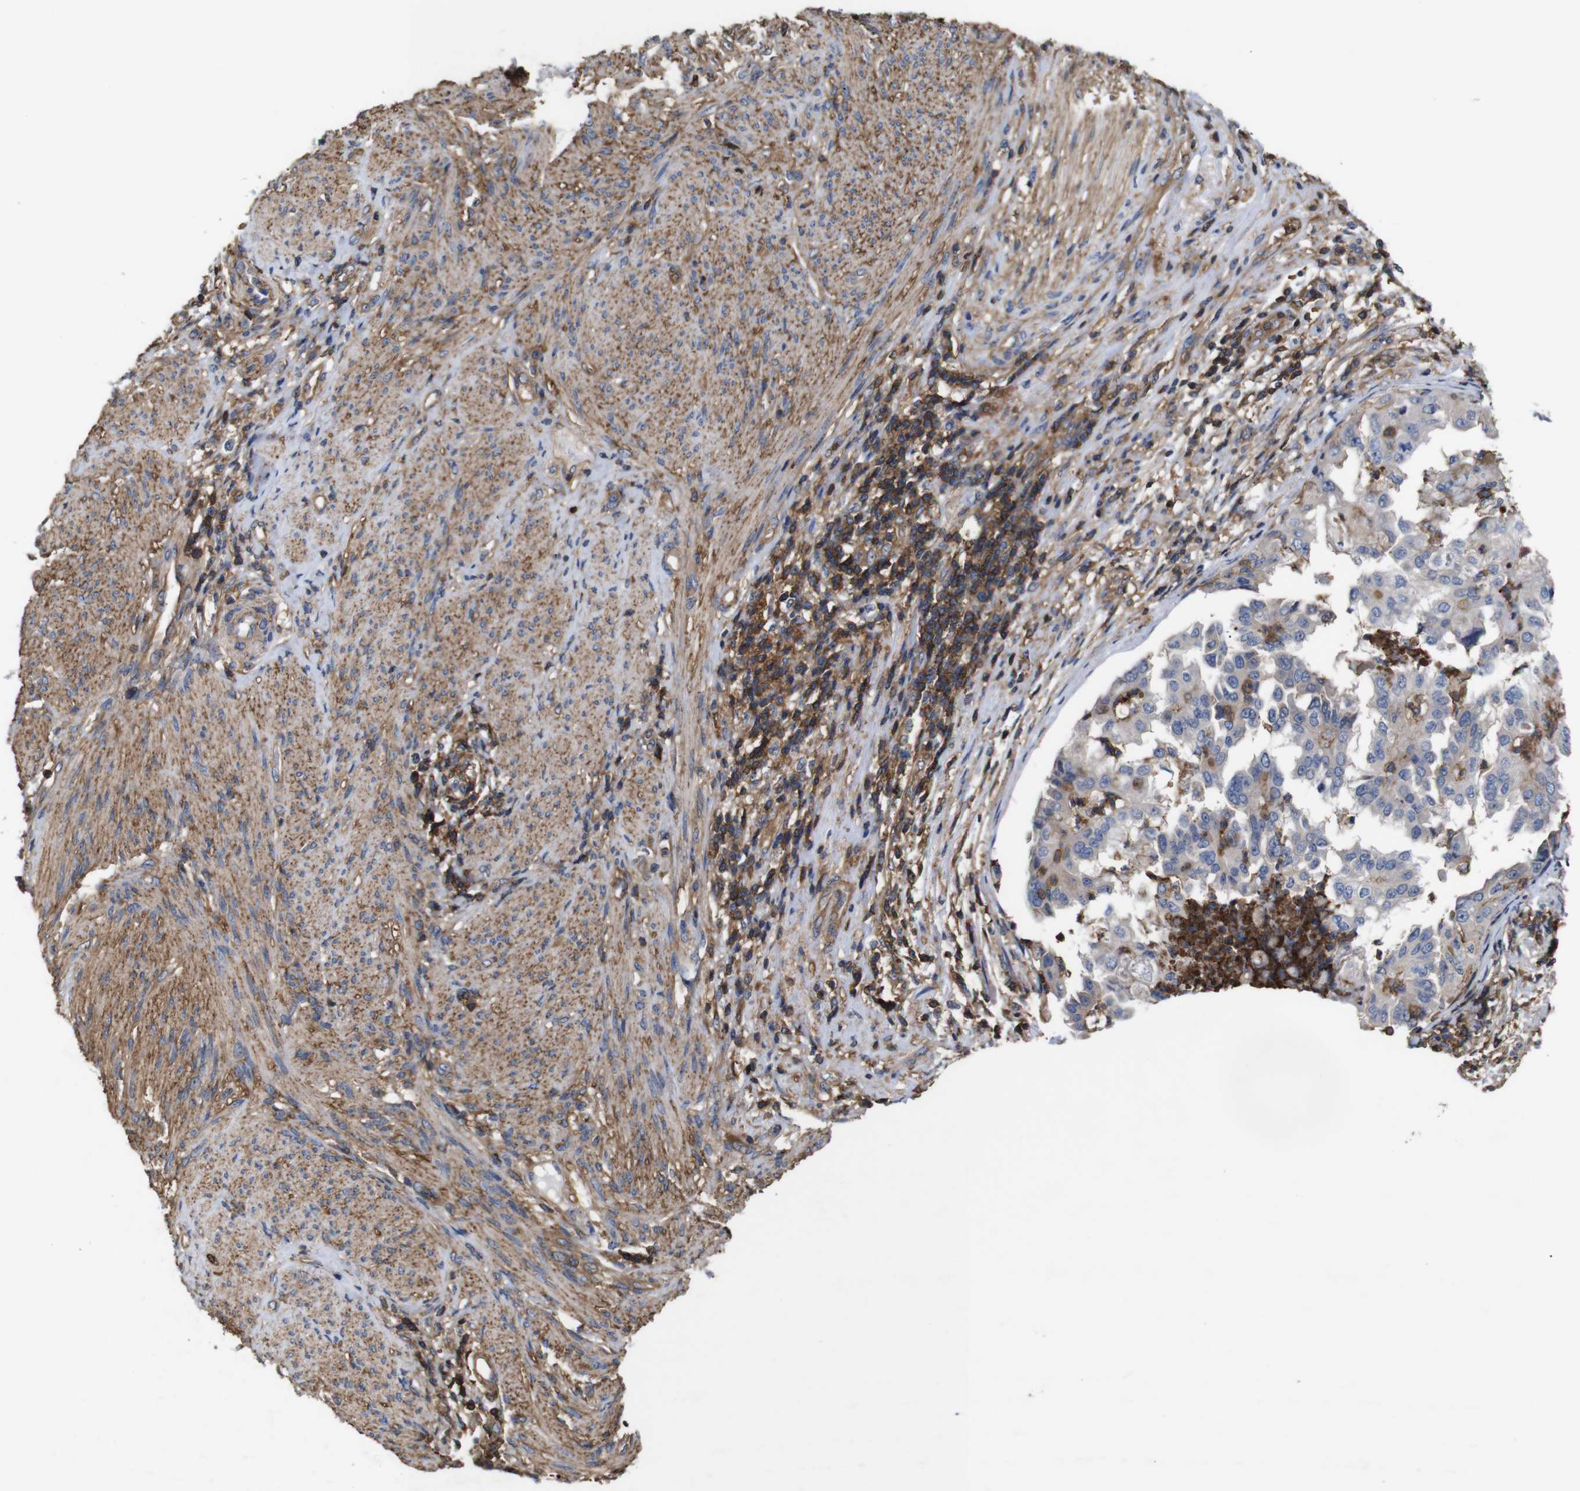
{"staining": {"intensity": "strong", "quantity": "<25%", "location": "cytoplasmic/membranous"}, "tissue": "endometrial cancer", "cell_type": "Tumor cells", "image_type": "cancer", "snomed": [{"axis": "morphology", "description": "Adenocarcinoma, NOS"}, {"axis": "topography", "description": "Endometrium"}], "caption": "Endometrial cancer was stained to show a protein in brown. There is medium levels of strong cytoplasmic/membranous positivity in about <25% of tumor cells. (brown staining indicates protein expression, while blue staining denotes nuclei).", "gene": "PI4KA", "patient": {"sex": "female", "age": 85}}